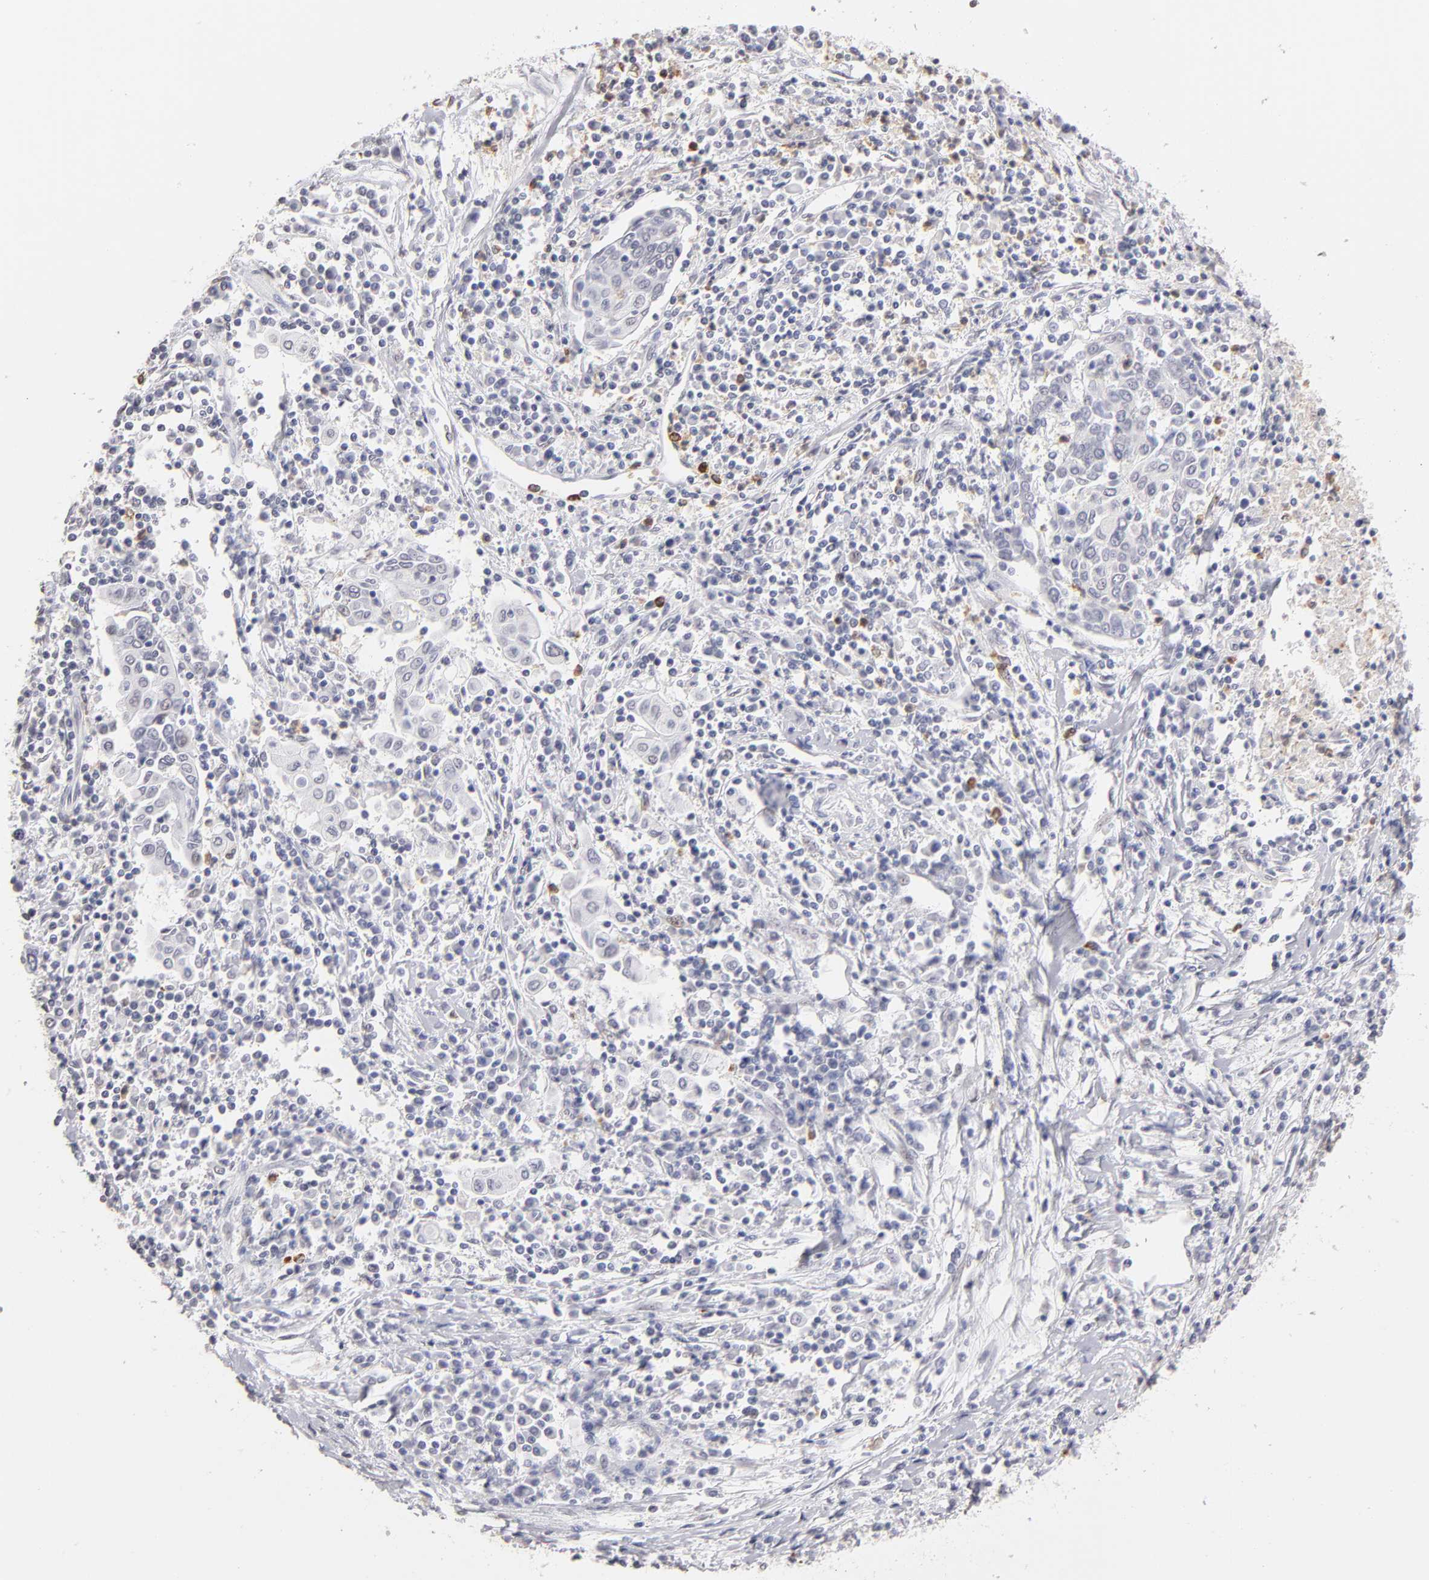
{"staining": {"intensity": "negative", "quantity": "none", "location": "none"}, "tissue": "cervical cancer", "cell_type": "Tumor cells", "image_type": "cancer", "snomed": [{"axis": "morphology", "description": "Squamous cell carcinoma, NOS"}, {"axis": "topography", "description": "Cervix"}], "caption": "Cervical squamous cell carcinoma stained for a protein using immunohistochemistry (IHC) reveals no expression tumor cells.", "gene": "MGAM", "patient": {"sex": "female", "age": 40}}